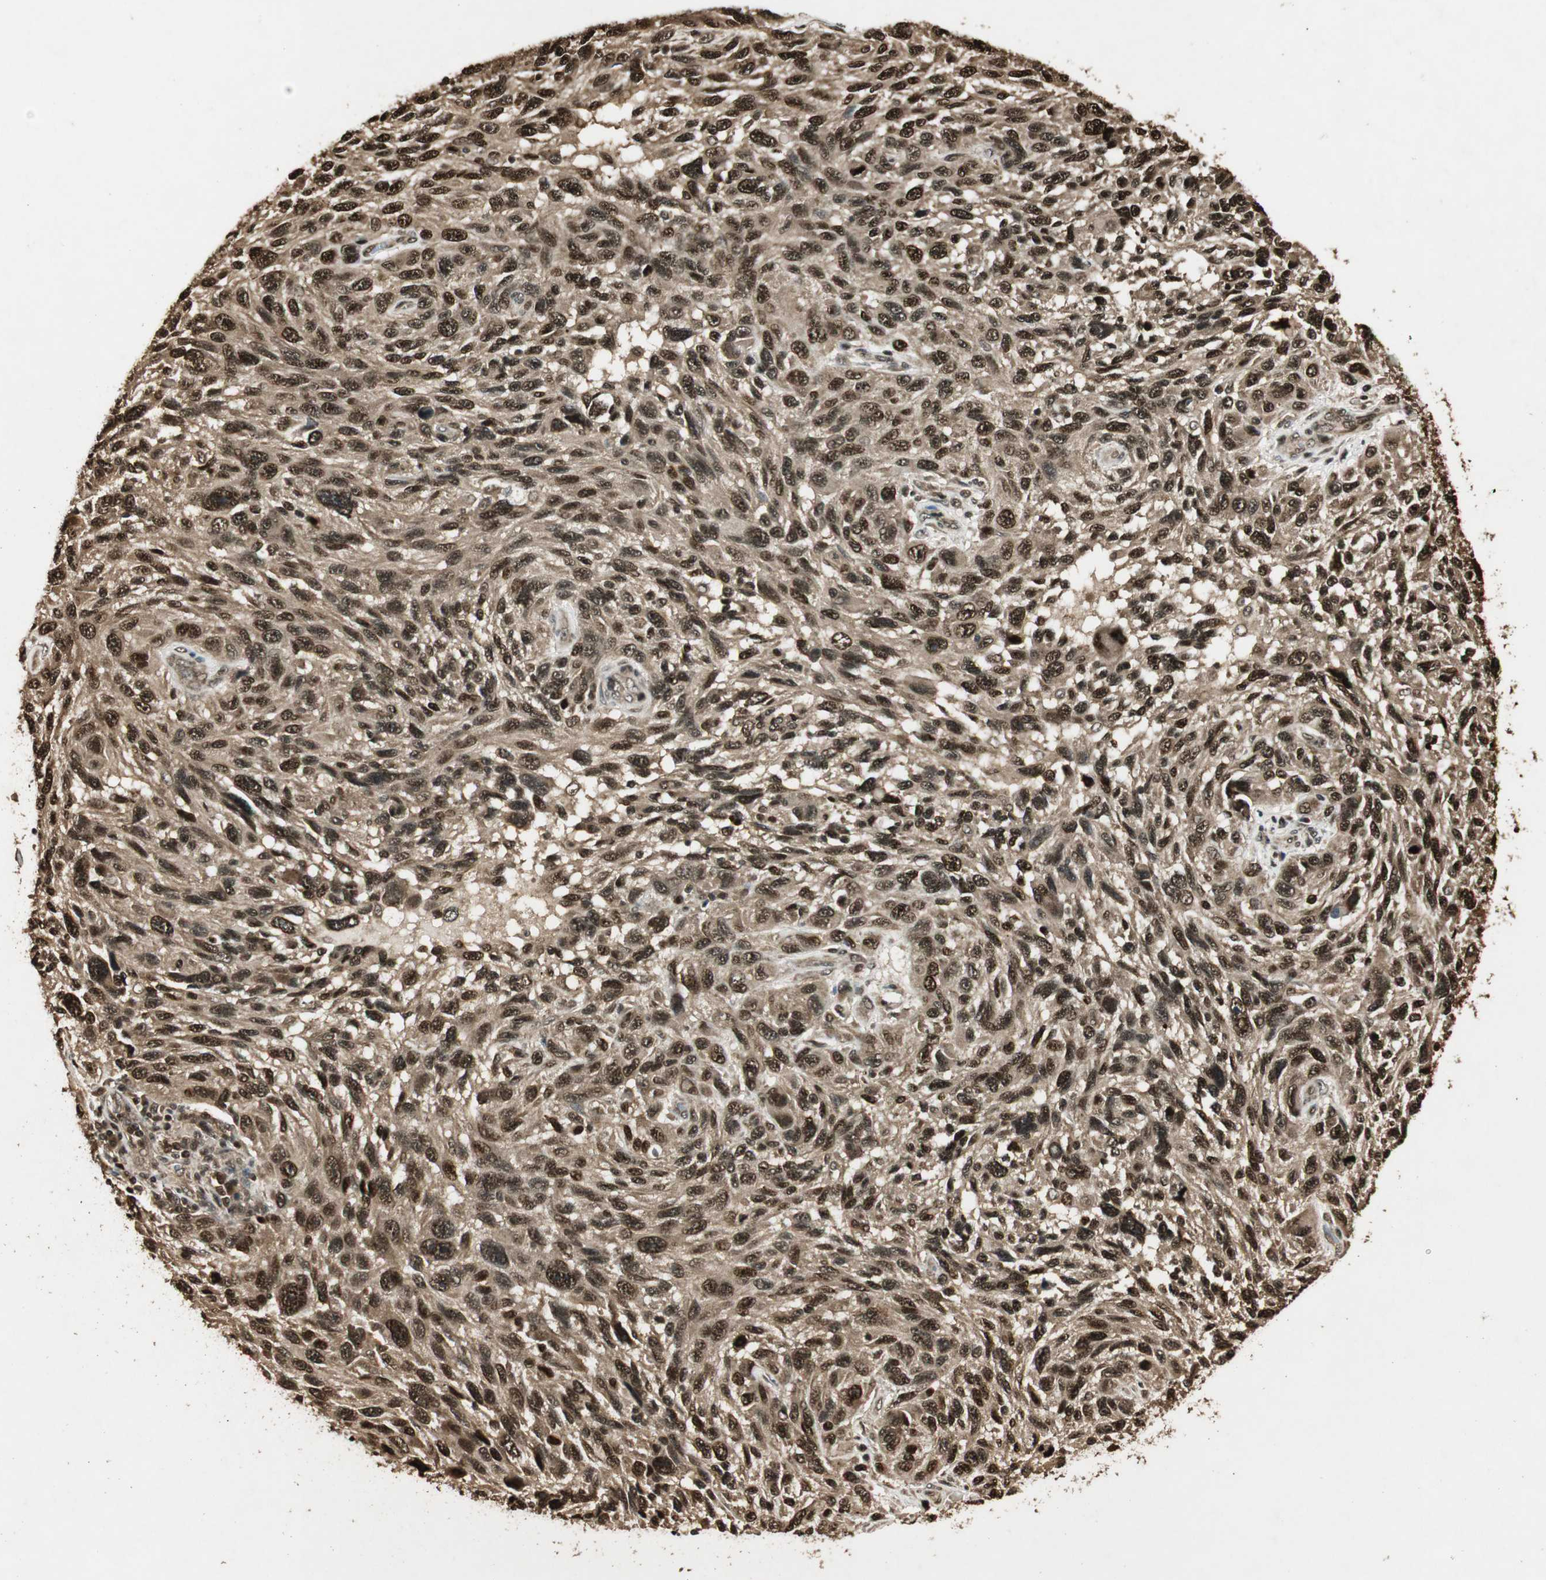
{"staining": {"intensity": "strong", "quantity": ">75%", "location": "cytoplasmic/membranous,nuclear"}, "tissue": "melanoma", "cell_type": "Tumor cells", "image_type": "cancer", "snomed": [{"axis": "morphology", "description": "Malignant melanoma, NOS"}, {"axis": "topography", "description": "Skin"}], "caption": "Immunohistochemistry (IHC) micrograph of neoplastic tissue: human malignant melanoma stained using IHC displays high levels of strong protein expression localized specifically in the cytoplasmic/membranous and nuclear of tumor cells, appearing as a cytoplasmic/membranous and nuclear brown color.", "gene": "RPA3", "patient": {"sex": "male", "age": 53}}